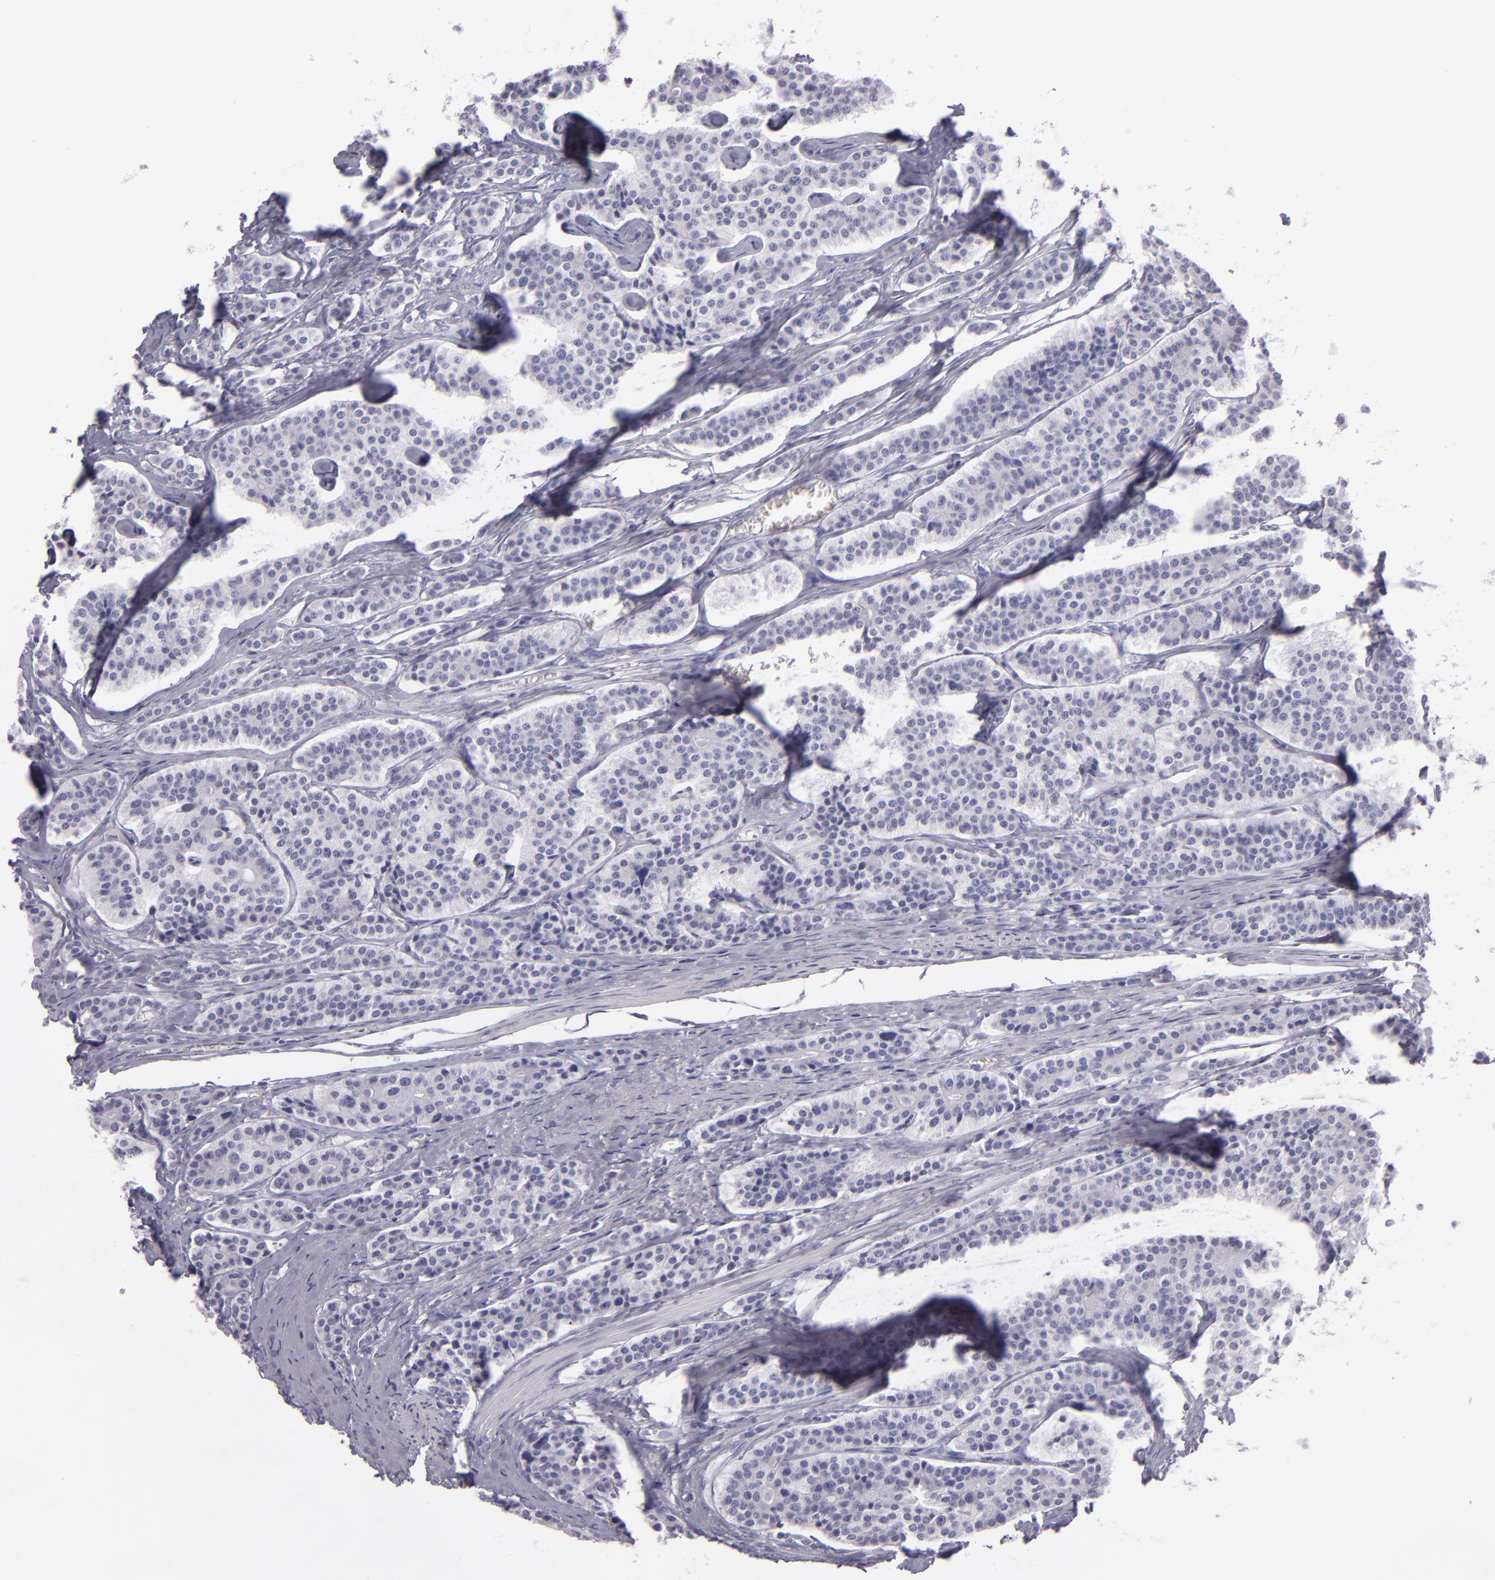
{"staining": {"intensity": "negative", "quantity": "none", "location": "none"}, "tissue": "carcinoid", "cell_type": "Tumor cells", "image_type": "cancer", "snomed": [{"axis": "morphology", "description": "Carcinoid, malignant, NOS"}, {"axis": "topography", "description": "Small intestine"}], "caption": "A high-resolution image shows IHC staining of carcinoid, which exhibits no significant expression in tumor cells.", "gene": "MCM3", "patient": {"sex": "male", "age": 63}}